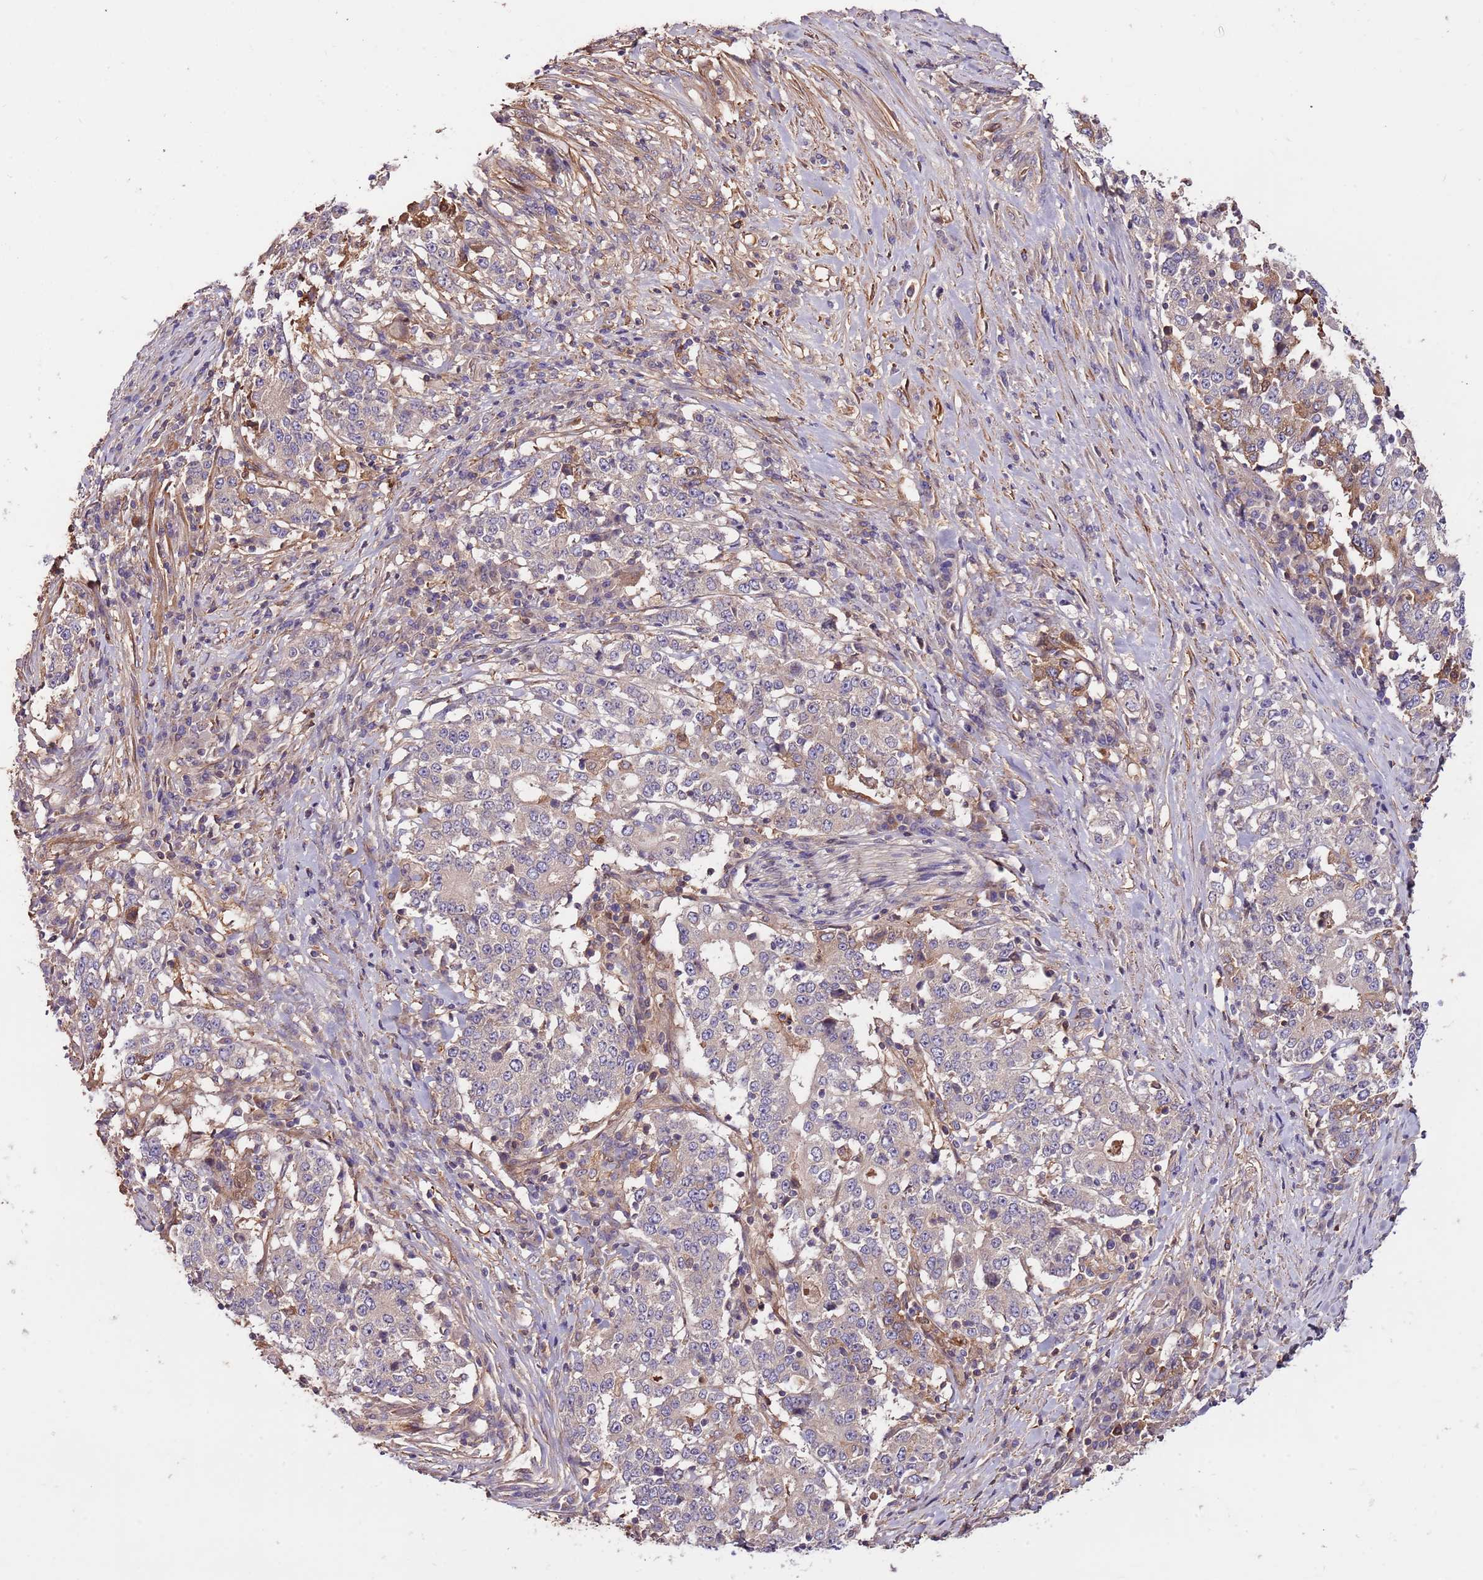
{"staining": {"intensity": "negative", "quantity": "none", "location": "none"}, "tissue": "stomach cancer", "cell_type": "Tumor cells", "image_type": "cancer", "snomed": [{"axis": "morphology", "description": "Adenocarcinoma, NOS"}, {"axis": "topography", "description": "Stomach"}], "caption": "Micrograph shows no protein positivity in tumor cells of adenocarcinoma (stomach) tissue.", "gene": "DENR", "patient": {"sex": "male", "age": 59}}